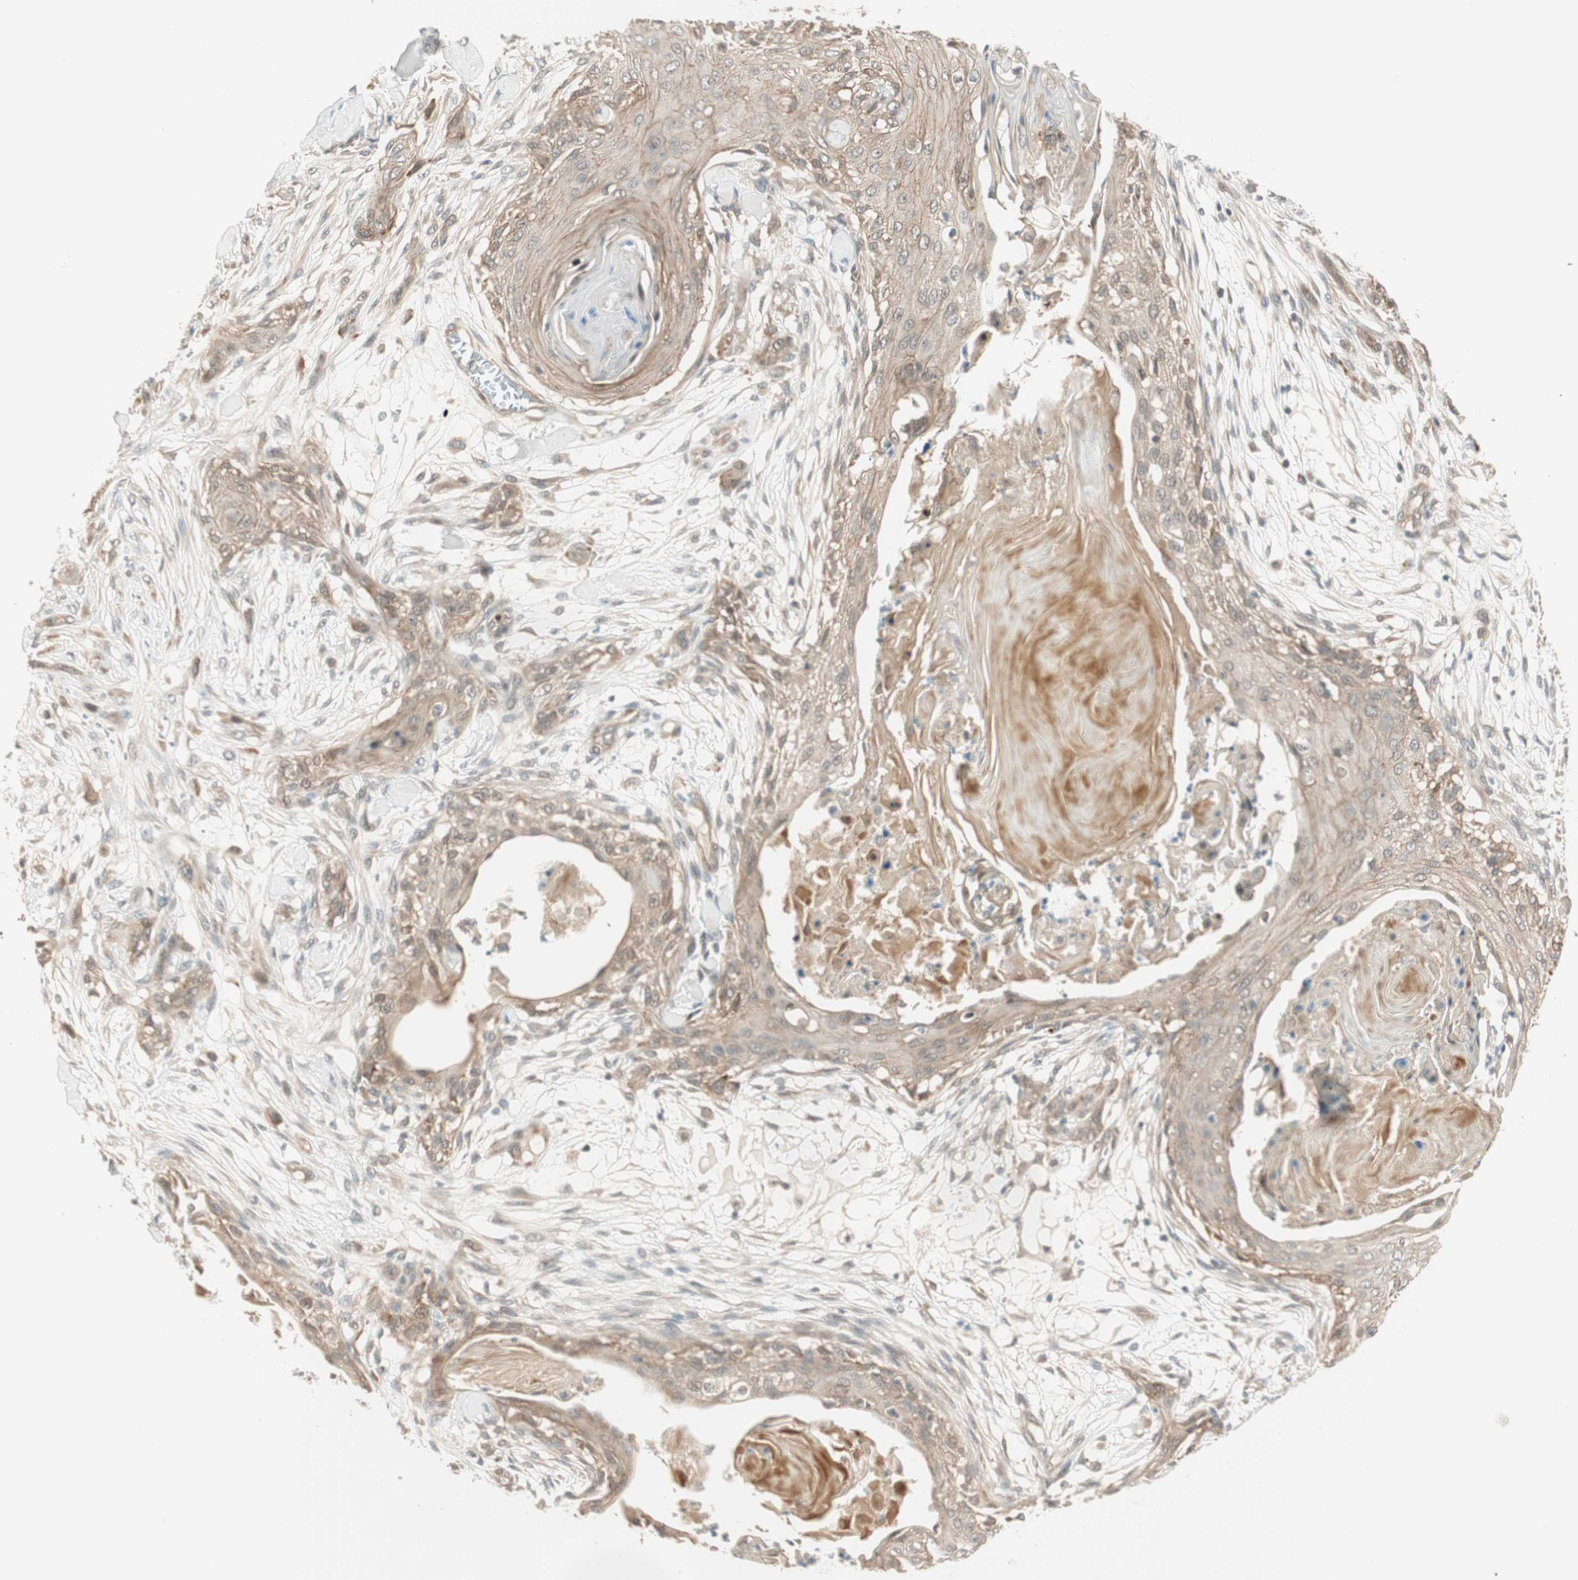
{"staining": {"intensity": "moderate", "quantity": ">75%", "location": "cytoplasmic/membranous"}, "tissue": "skin cancer", "cell_type": "Tumor cells", "image_type": "cancer", "snomed": [{"axis": "morphology", "description": "Squamous cell carcinoma, NOS"}, {"axis": "topography", "description": "Skin"}], "caption": "Immunohistochemistry of human skin cancer (squamous cell carcinoma) exhibits medium levels of moderate cytoplasmic/membranous positivity in about >75% of tumor cells.", "gene": "PSMD8", "patient": {"sex": "female", "age": 59}}